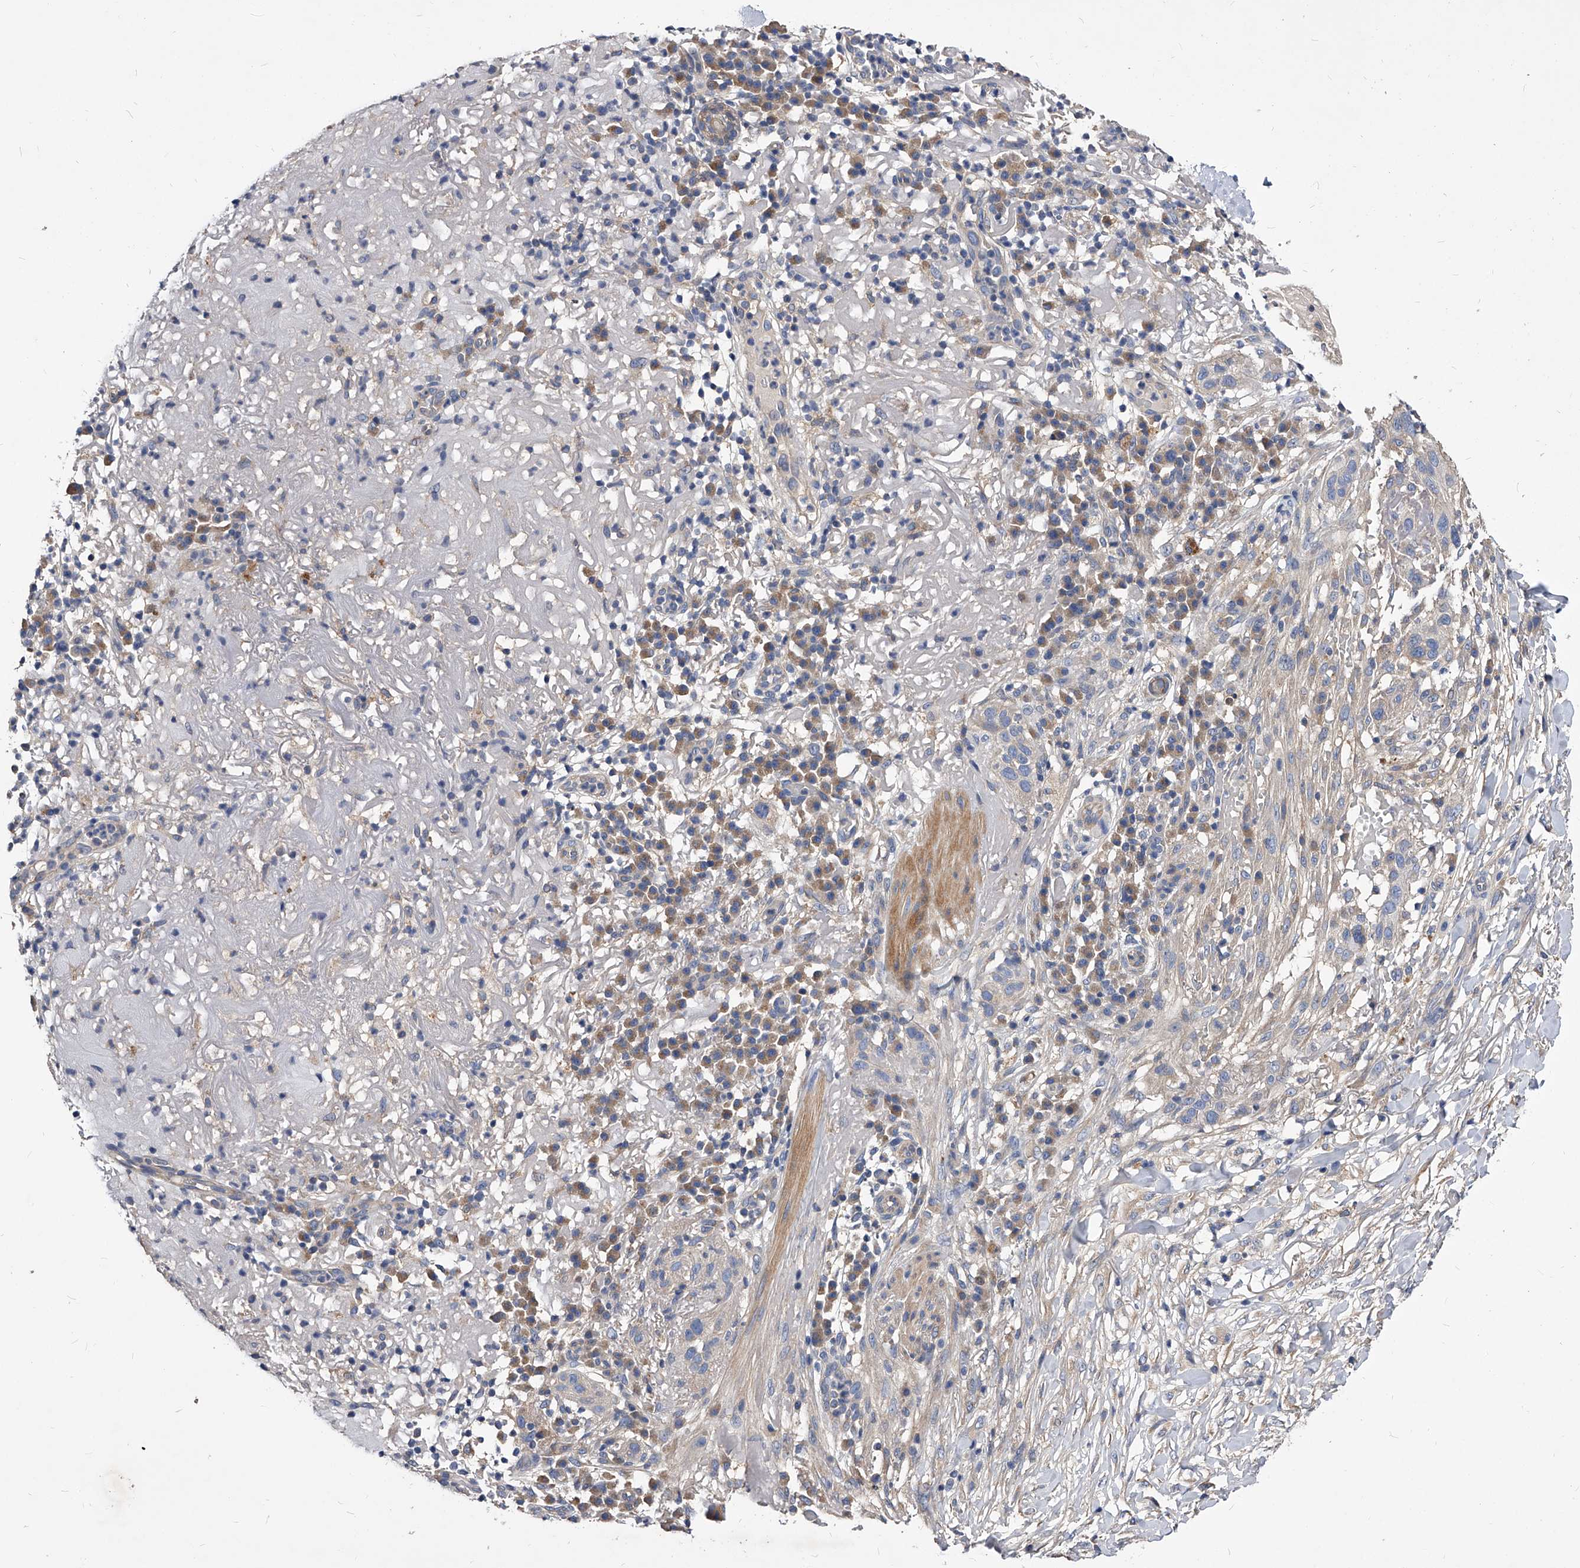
{"staining": {"intensity": "negative", "quantity": "none", "location": "none"}, "tissue": "skin cancer", "cell_type": "Tumor cells", "image_type": "cancer", "snomed": [{"axis": "morphology", "description": "Normal tissue, NOS"}, {"axis": "morphology", "description": "Squamous cell carcinoma, NOS"}, {"axis": "topography", "description": "Skin"}], "caption": "Tumor cells are negative for brown protein staining in skin squamous cell carcinoma. (Immunohistochemistry, brightfield microscopy, high magnification).", "gene": "ARL4C", "patient": {"sex": "female", "age": 96}}